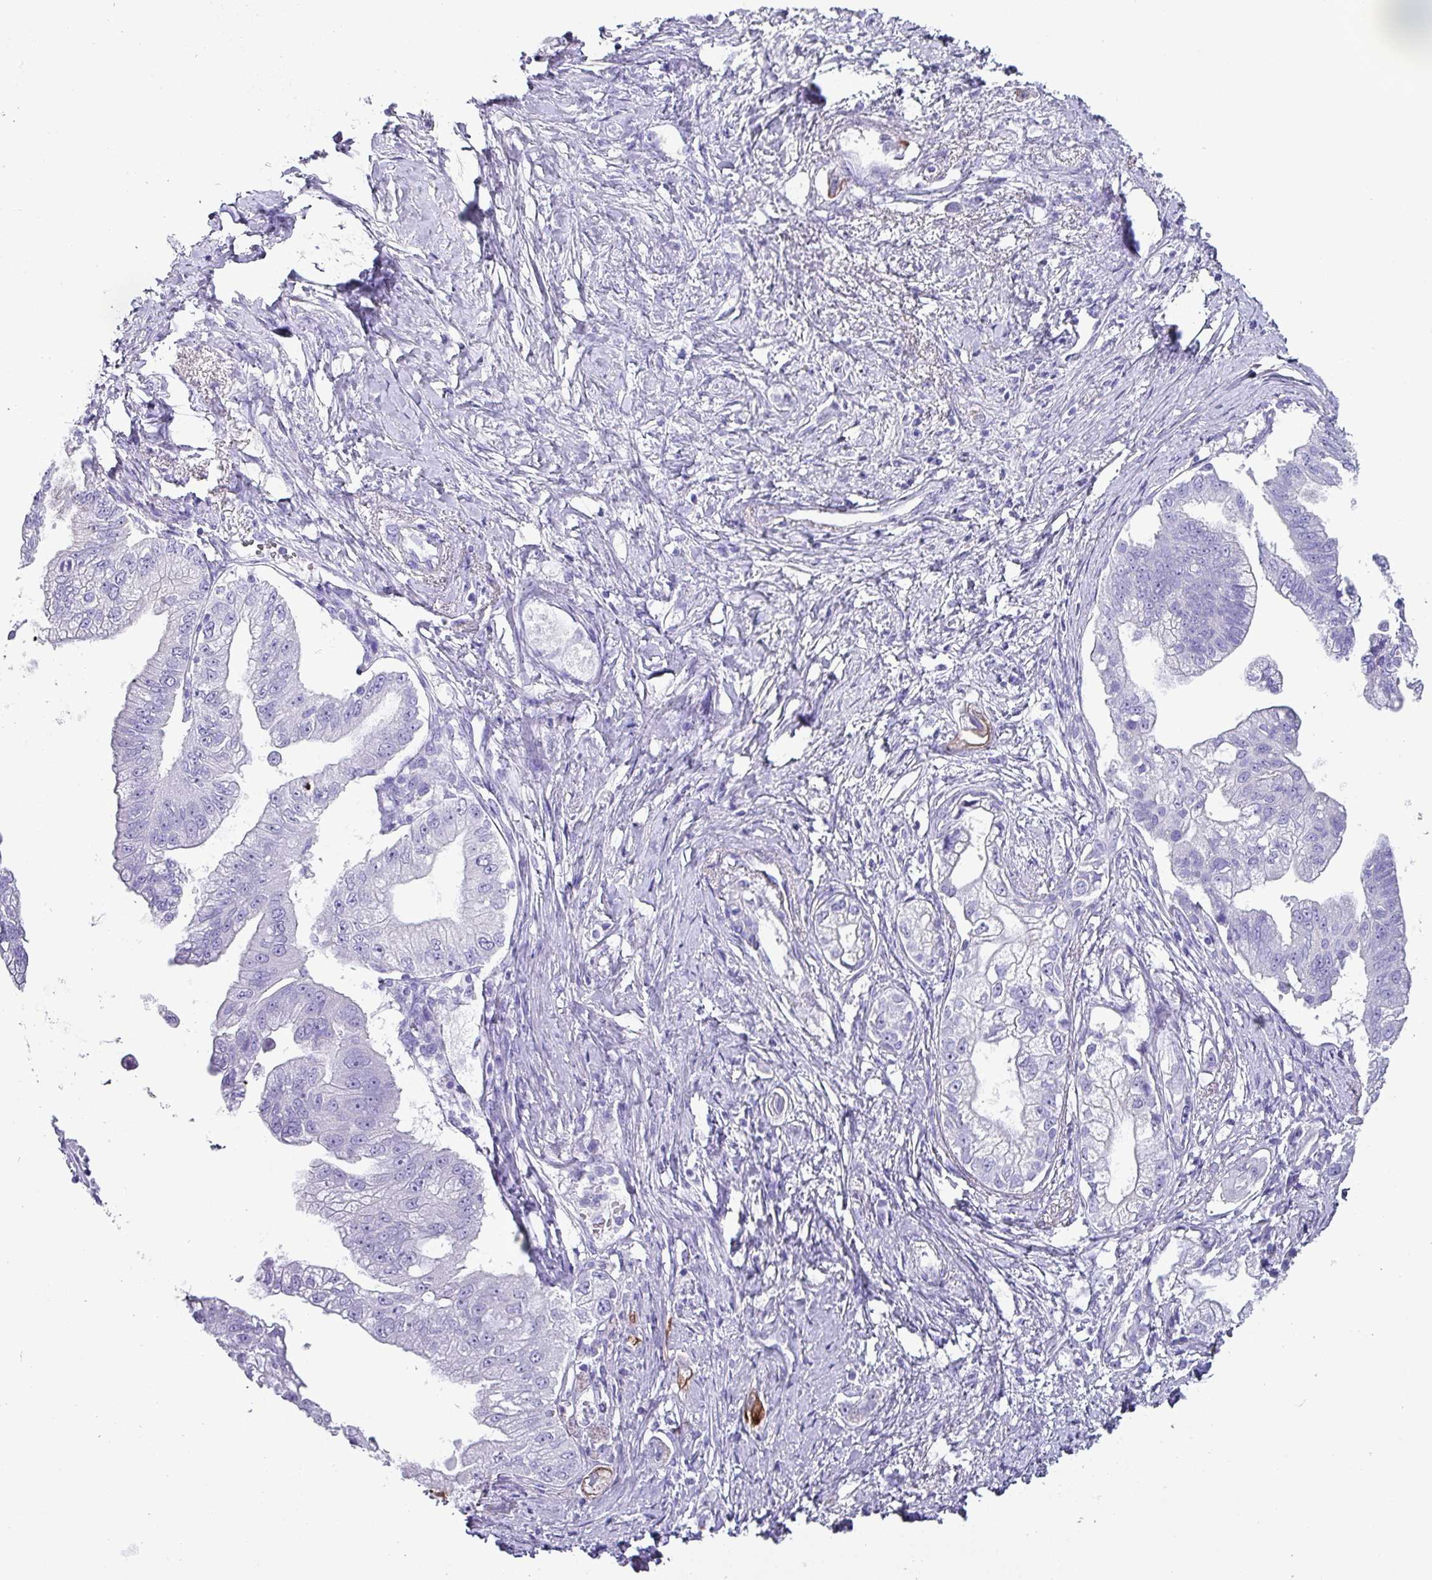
{"staining": {"intensity": "negative", "quantity": "none", "location": "none"}, "tissue": "pancreatic cancer", "cell_type": "Tumor cells", "image_type": "cancer", "snomed": [{"axis": "morphology", "description": "Adenocarcinoma, NOS"}, {"axis": "topography", "description": "Pancreas"}], "caption": "DAB (3,3'-diaminobenzidine) immunohistochemical staining of human adenocarcinoma (pancreatic) demonstrates no significant staining in tumor cells. The staining was performed using DAB to visualize the protein expression in brown, while the nuclei were stained in blue with hematoxylin (Magnification: 20x).", "gene": "KRT6C", "patient": {"sex": "male", "age": 70}}